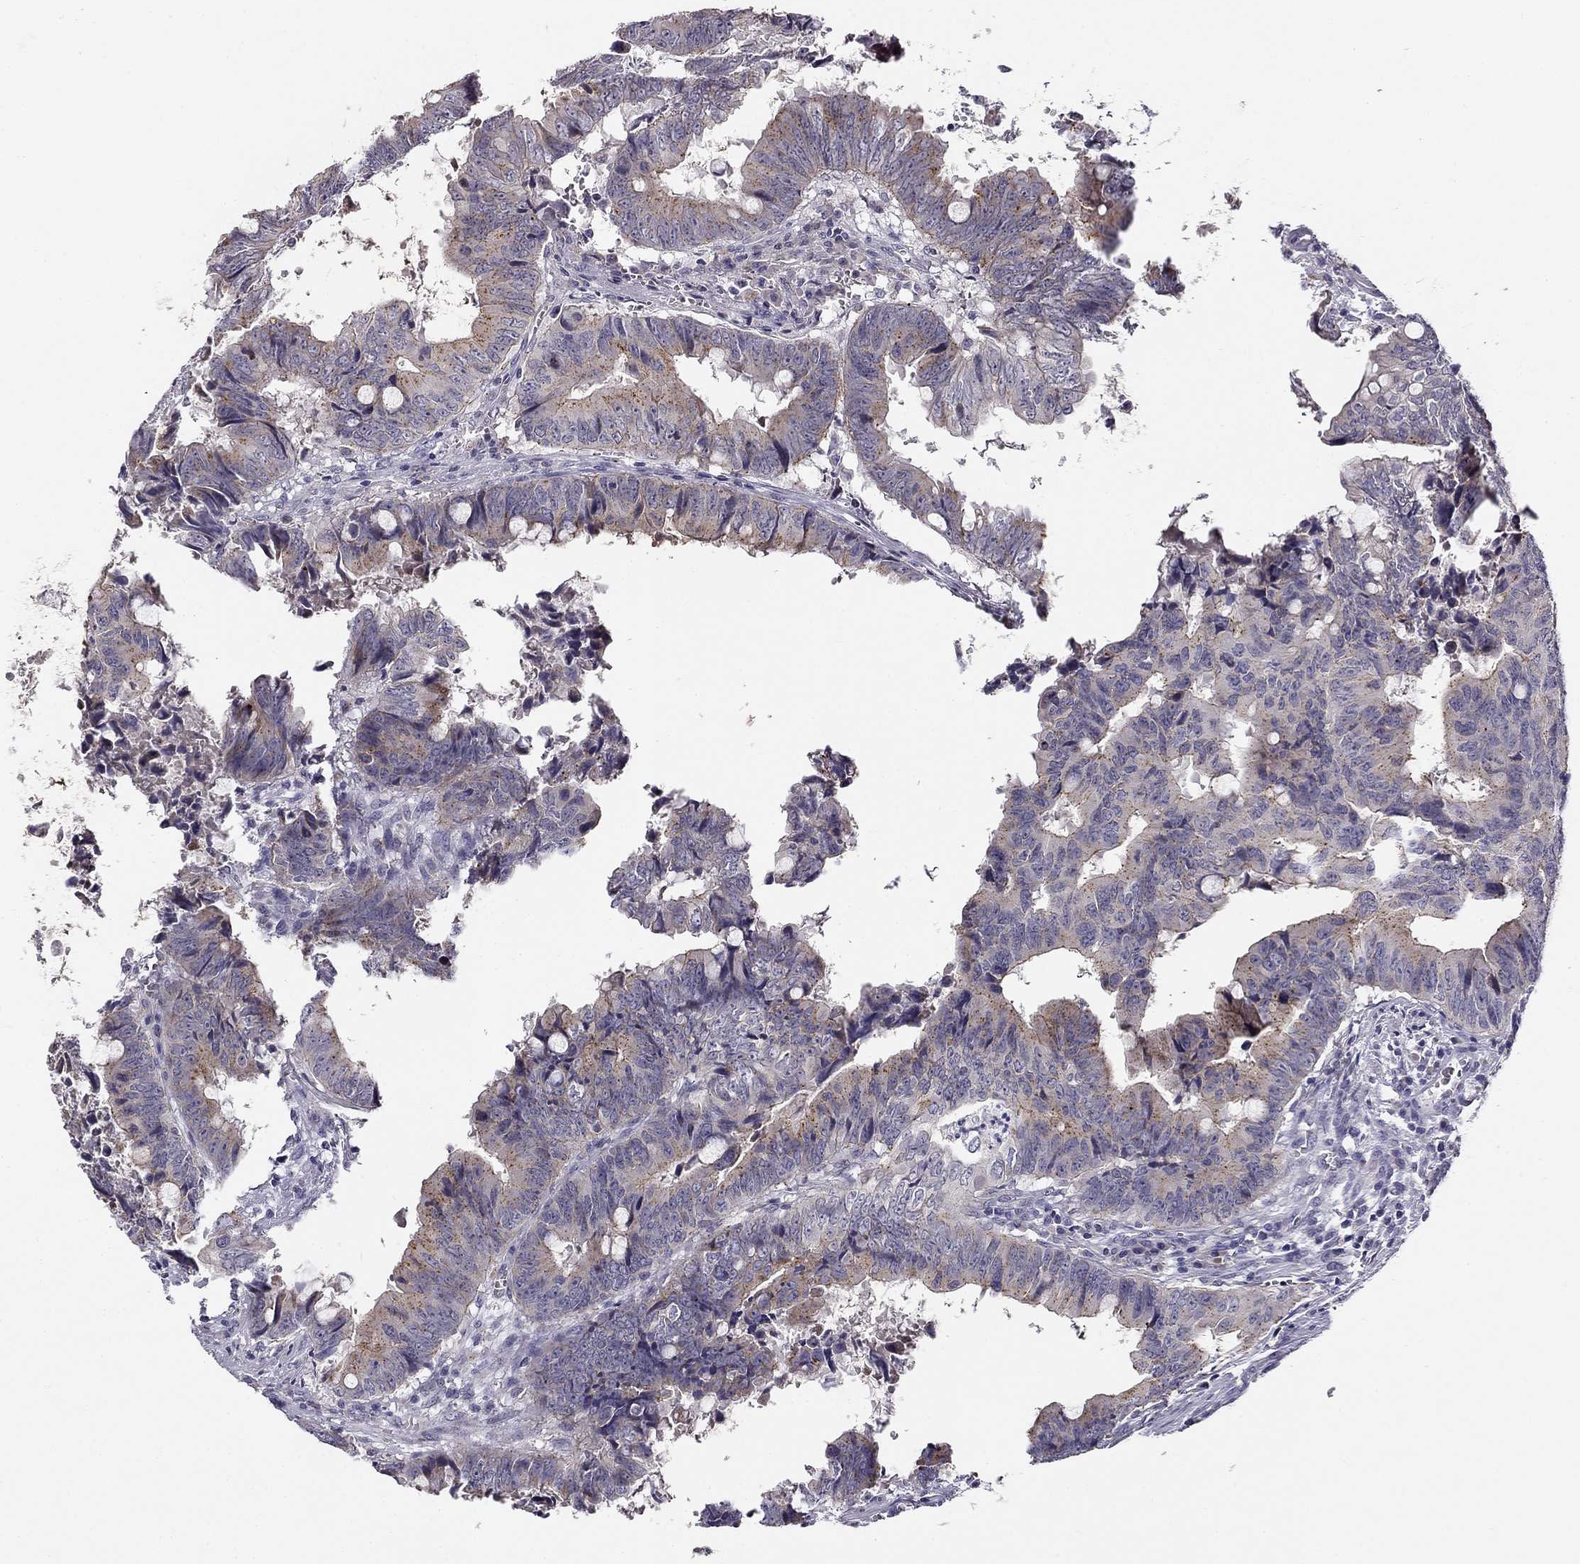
{"staining": {"intensity": "moderate", "quantity": "<25%", "location": "cytoplasmic/membranous"}, "tissue": "colorectal cancer", "cell_type": "Tumor cells", "image_type": "cancer", "snomed": [{"axis": "morphology", "description": "Adenocarcinoma, NOS"}, {"axis": "topography", "description": "Colon"}], "caption": "A brown stain shows moderate cytoplasmic/membranous expression of a protein in human adenocarcinoma (colorectal) tumor cells.", "gene": "CNR1", "patient": {"sex": "female", "age": 82}}